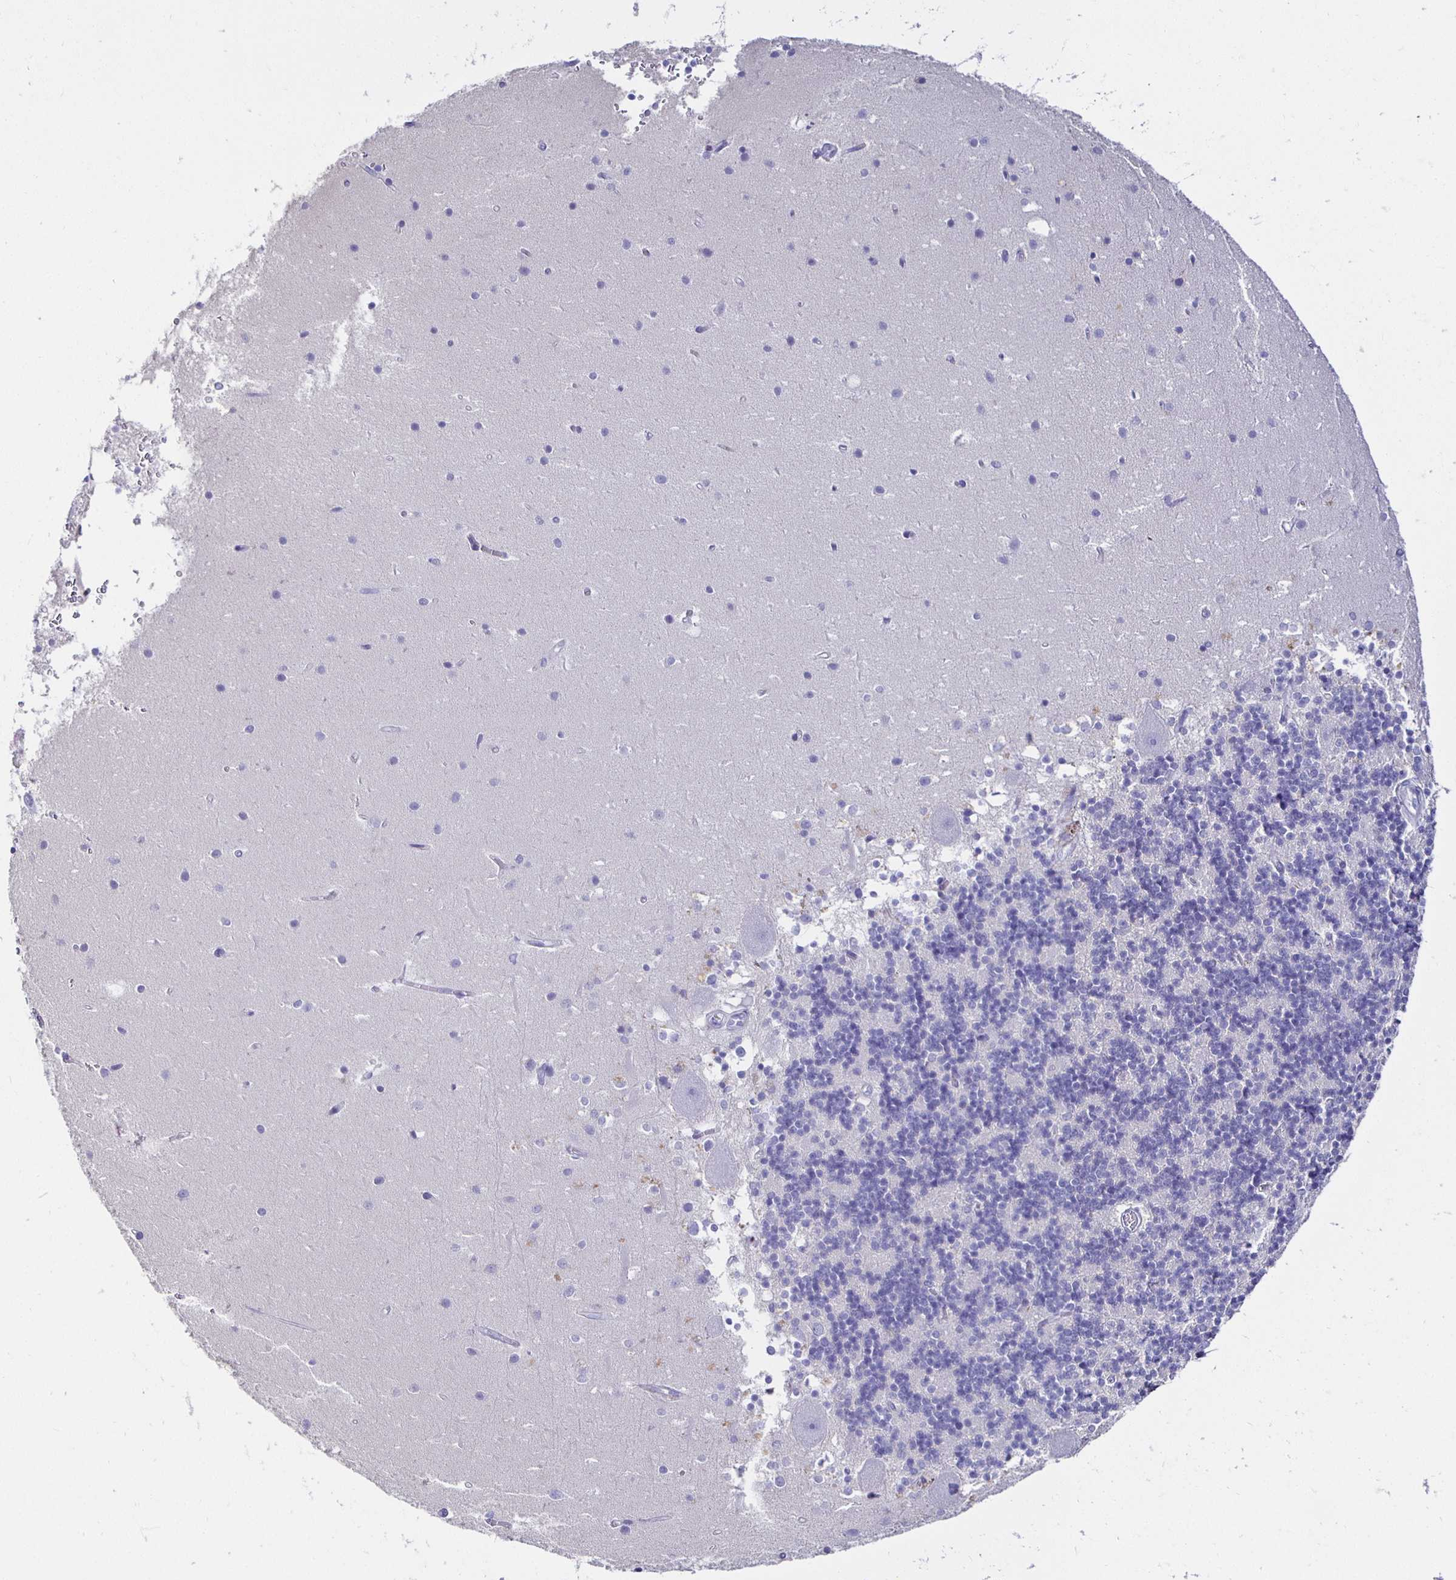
{"staining": {"intensity": "negative", "quantity": "none", "location": "none"}, "tissue": "cerebellum", "cell_type": "Cells in granular layer", "image_type": "normal", "snomed": [{"axis": "morphology", "description": "Normal tissue, NOS"}, {"axis": "topography", "description": "Cerebellum"}], "caption": "Protein analysis of normal cerebellum reveals no significant positivity in cells in granular layer.", "gene": "UMOD", "patient": {"sex": "male", "age": 54}}